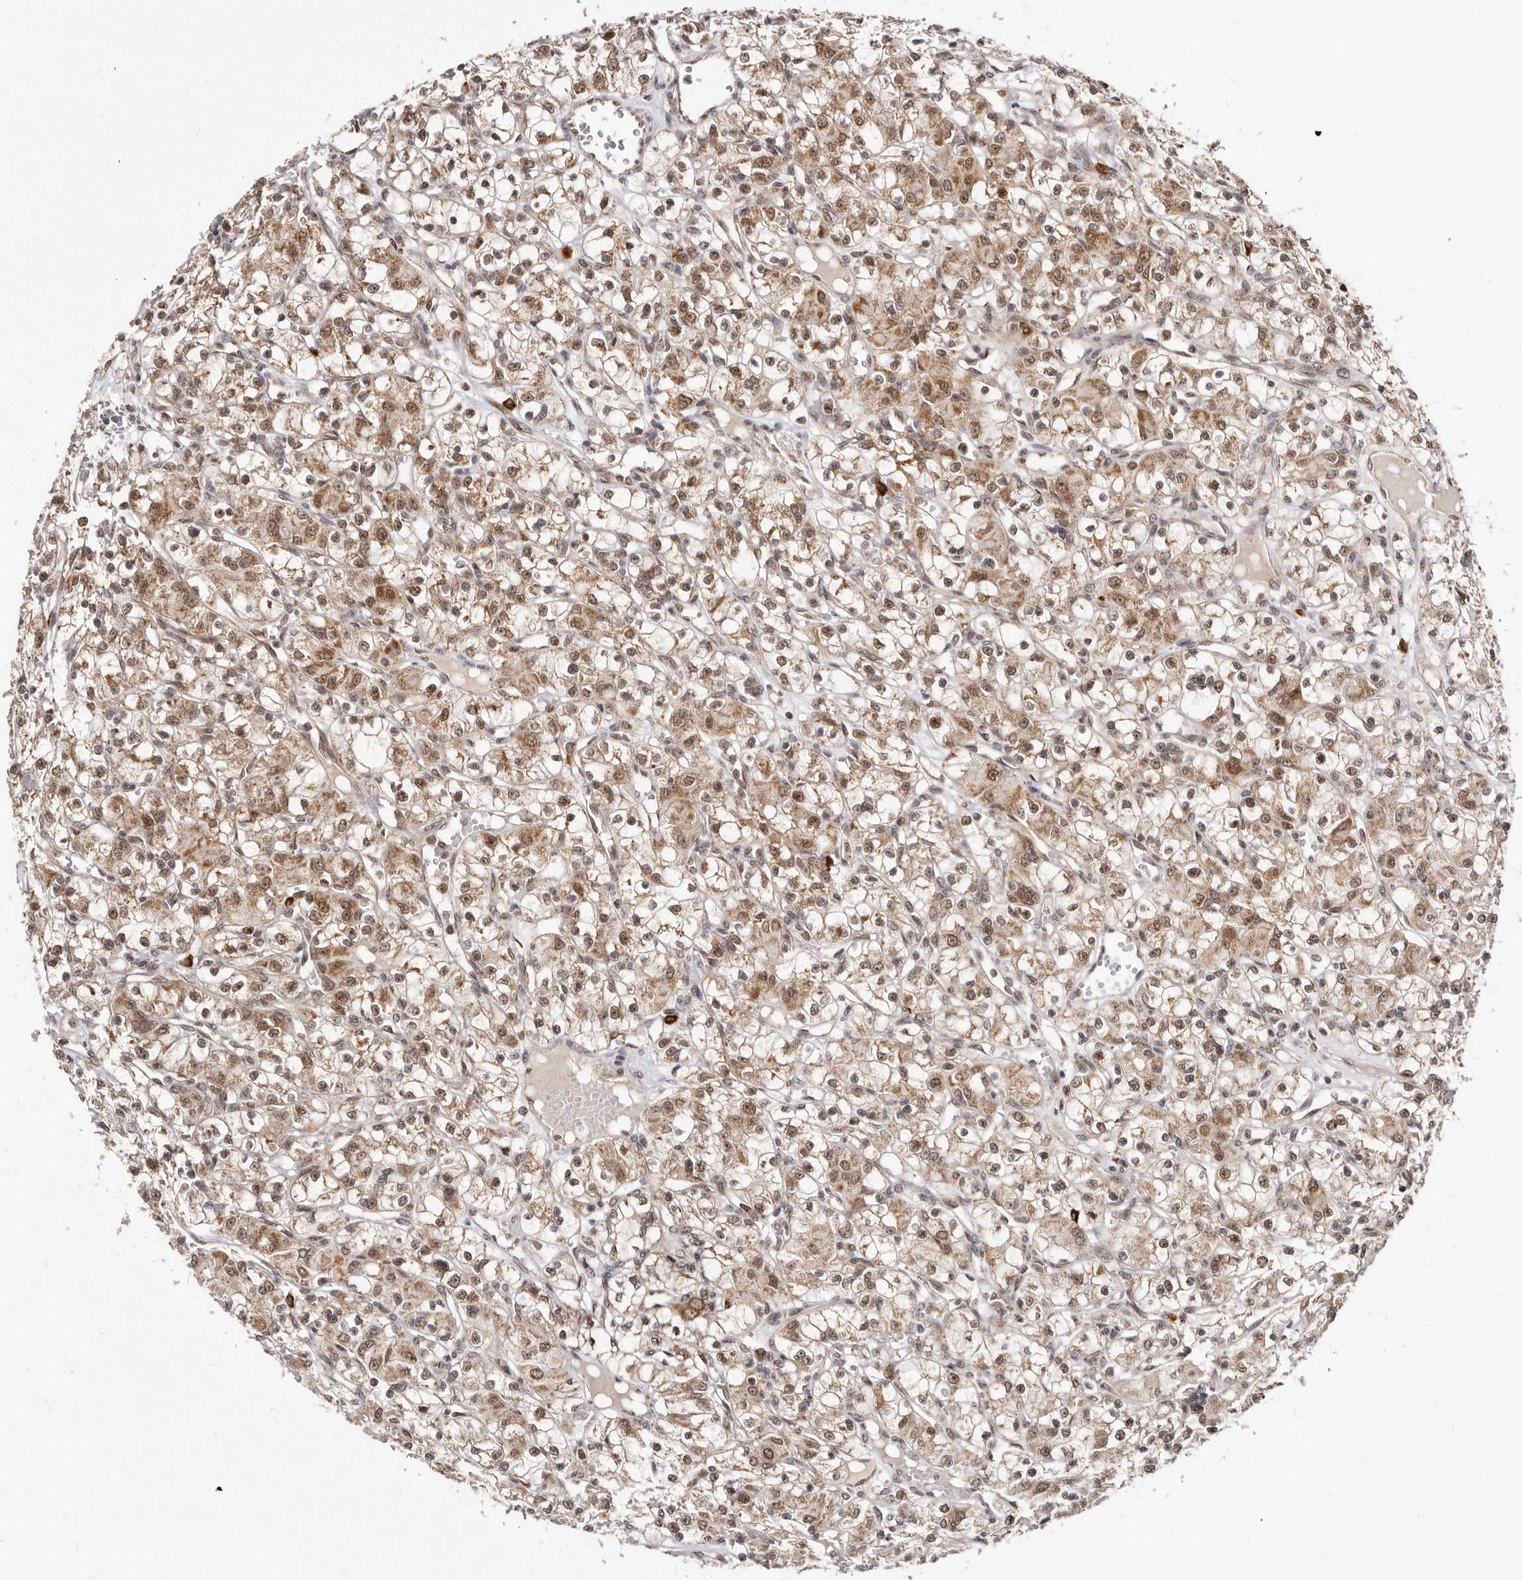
{"staining": {"intensity": "moderate", "quantity": ">75%", "location": "cytoplasmic/membranous,nuclear"}, "tissue": "renal cancer", "cell_type": "Tumor cells", "image_type": "cancer", "snomed": [{"axis": "morphology", "description": "Adenocarcinoma, NOS"}, {"axis": "topography", "description": "Kidney"}], "caption": "Protein analysis of renal cancer tissue exhibits moderate cytoplasmic/membranous and nuclear positivity in approximately >75% of tumor cells.", "gene": "SEC14L1", "patient": {"sex": "female", "age": 59}}